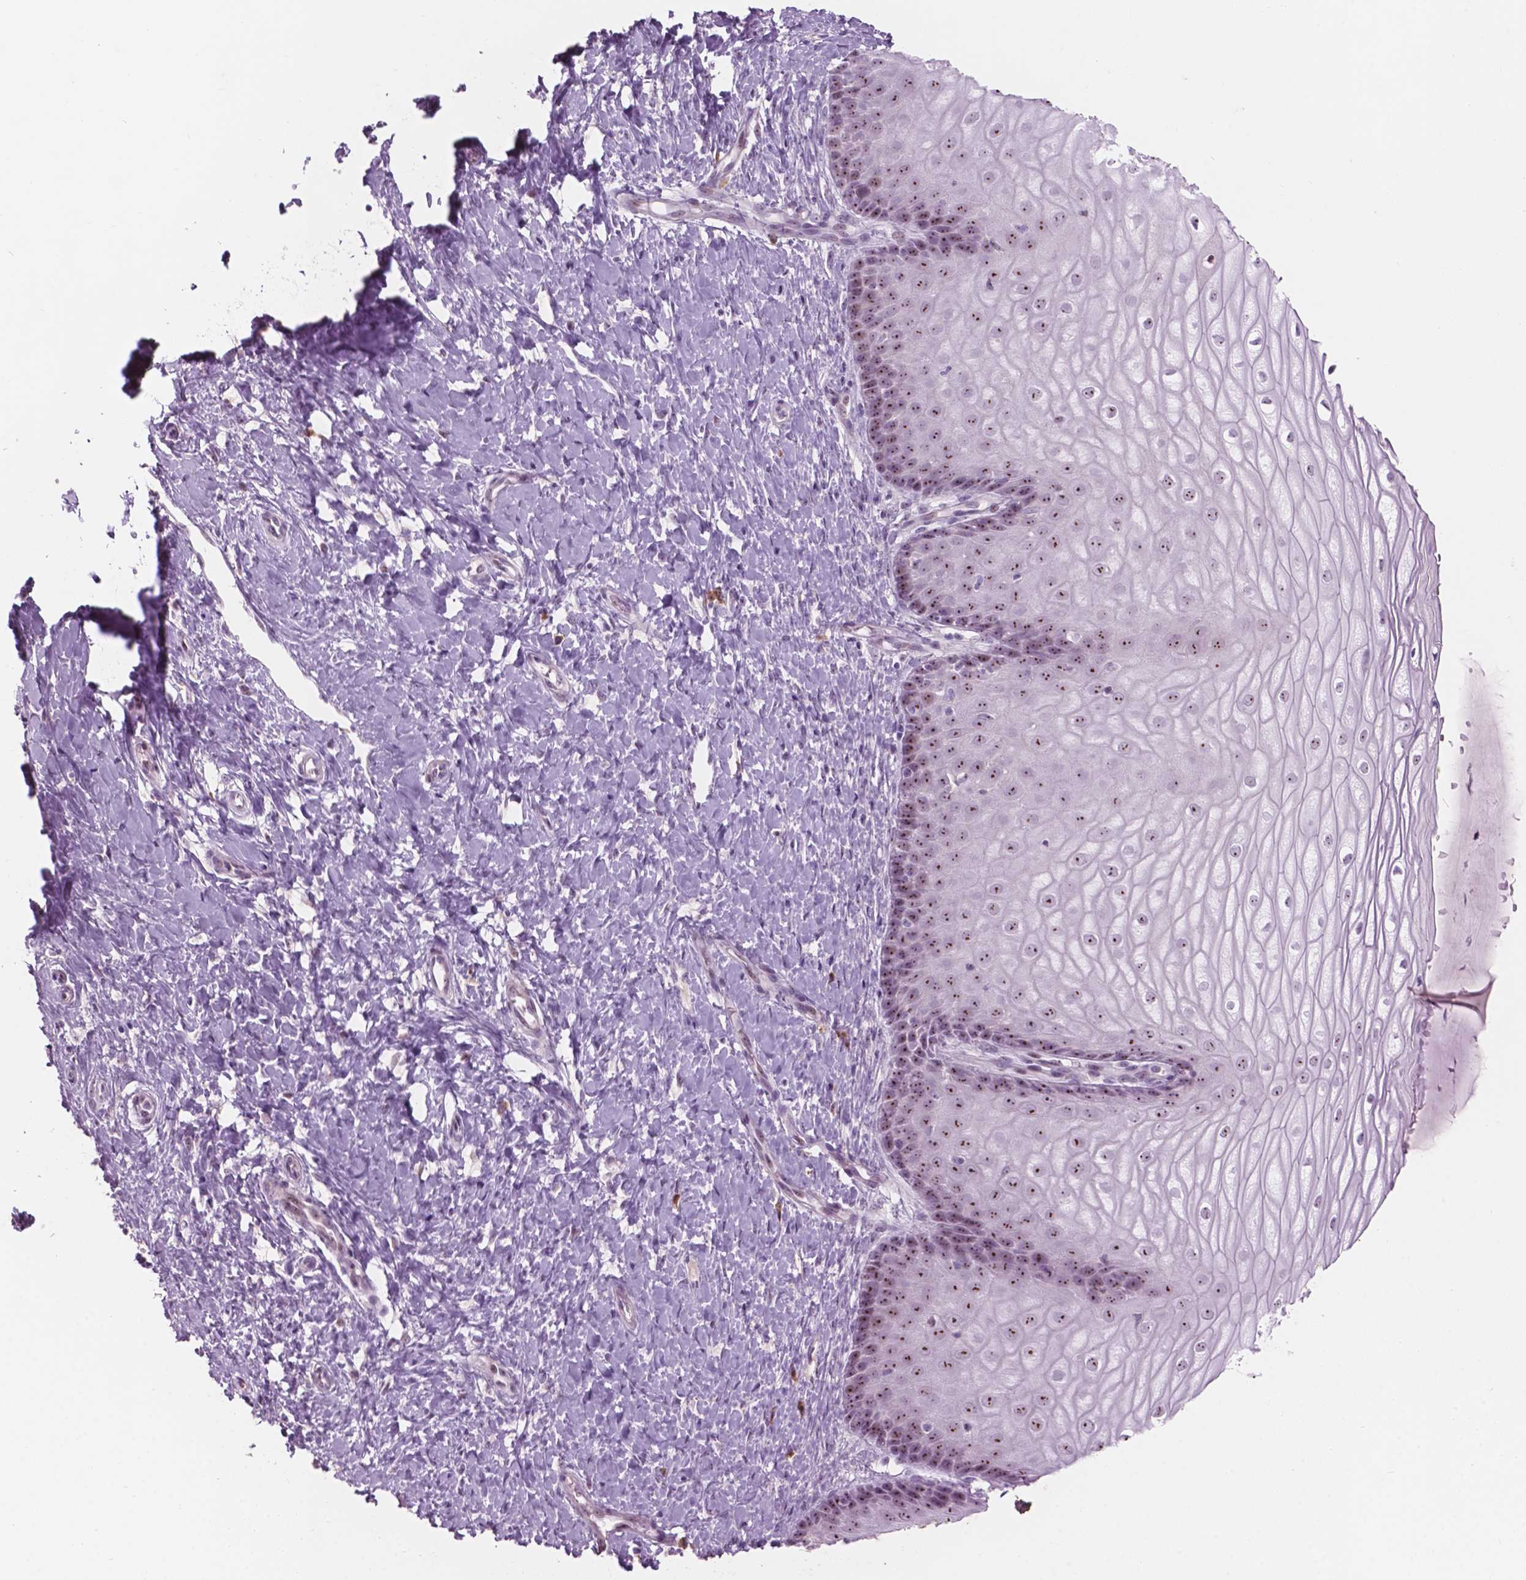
{"staining": {"intensity": "moderate", "quantity": "25%-75%", "location": "nuclear"}, "tissue": "cervix", "cell_type": "Glandular cells", "image_type": "normal", "snomed": [{"axis": "morphology", "description": "Normal tissue, NOS"}, {"axis": "topography", "description": "Cervix"}], "caption": "Immunohistochemistry (IHC) micrograph of unremarkable cervix: cervix stained using immunohistochemistry exhibits medium levels of moderate protein expression localized specifically in the nuclear of glandular cells, appearing as a nuclear brown color.", "gene": "ZNF853", "patient": {"sex": "female", "age": 37}}